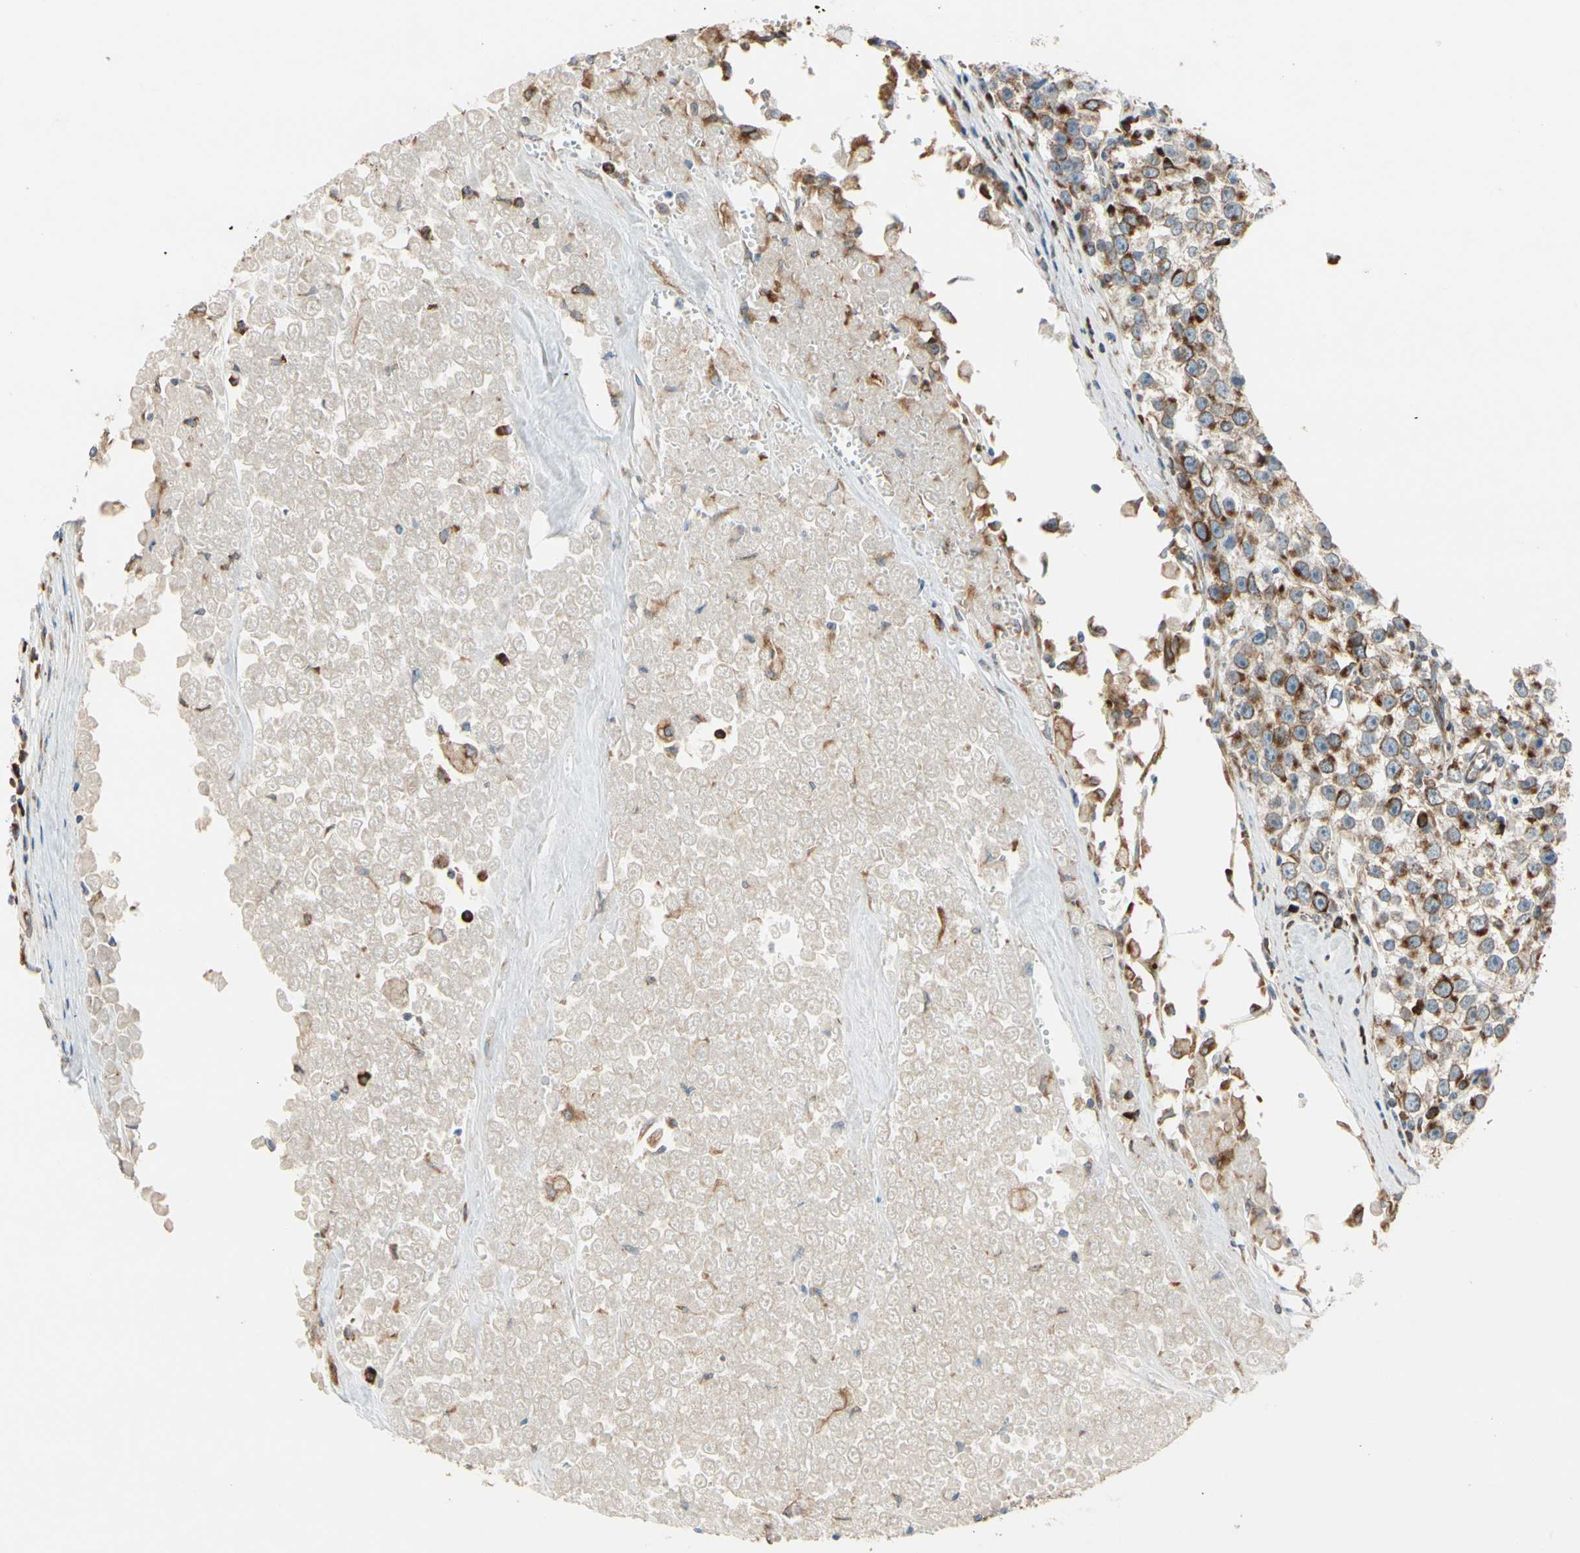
{"staining": {"intensity": "moderate", "quantity": ">75%", "location": "cytoplasmic/membranous"}, "tissue": "testis cancer", "cell_type": "Tumor cells", "image_type": "cancer", "snomed": [{"axis": "morphology", "description": "Seminoma, NOS"}, {"axis": "morphology", "description": "Carcinoma, Embryonal, NOS"}, {"axis": "topography", "description": "Testis"}], "caption": "Immunohistochemistry (IHC) (DAB (3,3'-diaminobenzidine)) staining of seminoma (testis) displays moderate cytoplasmic/membranous protein expression in approximately >75% of tumor cells.", "gene": "CLCC1", "patient": {"sex": "male", "age": 52}}